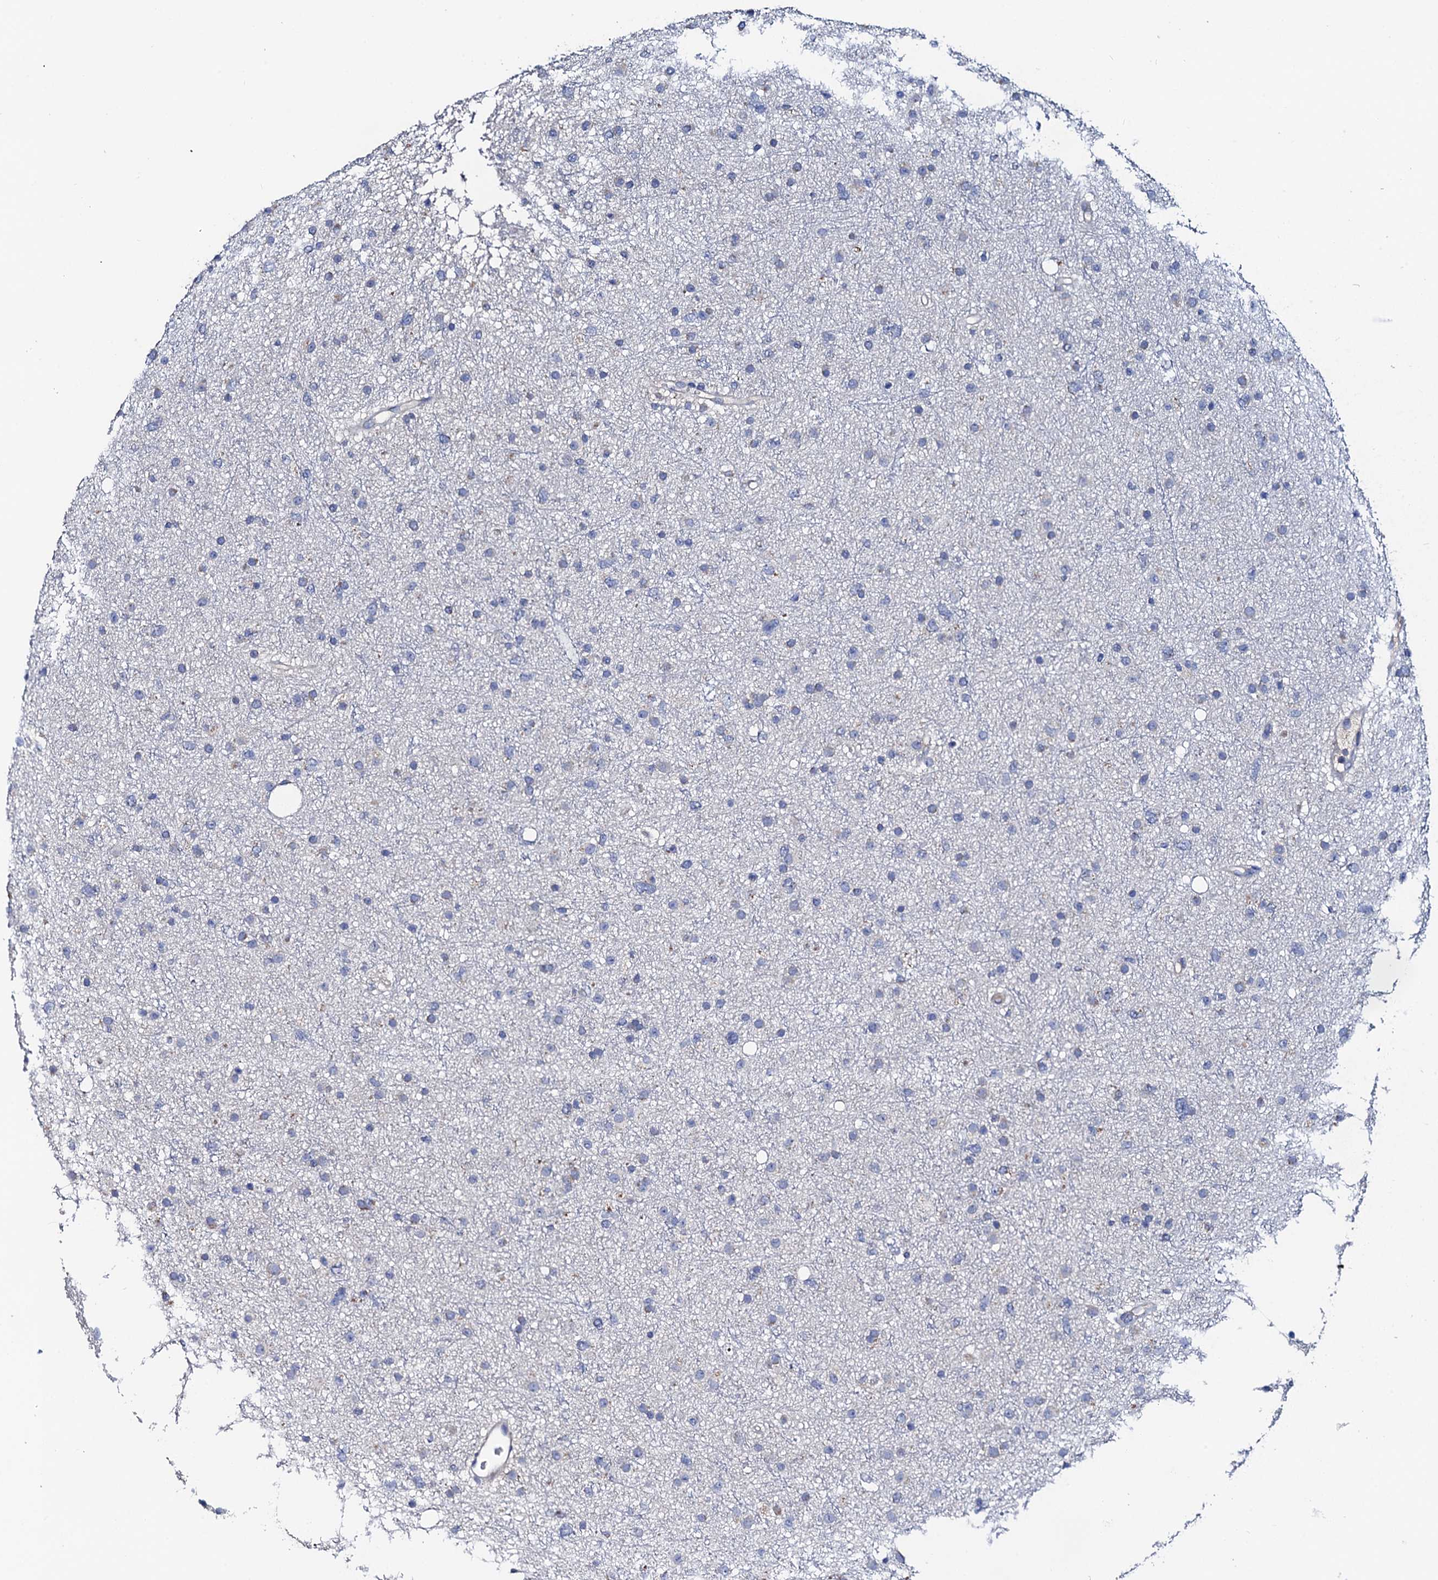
{"staining": {"intensity": "negative", "quantity": "none", "location": "none"}, "tissue": "glioma", "cell_type": "Tumor cells", "image_type": "cancer", "snomed": [{"axis": "morphology", "description": "Glioma, malignant, Low grade"}, {"axis": "topography", "description": "Cerebral cortex"}], "caption": "The image reveals no staining of tumor cells in glioma. The staining was performed using DAB to visualize the protein expression in brown, while the nuclei were stained in blue with hematoxylin (Magnification: 20x).", "gene": "MRPL48", "patient": {"sex": "female", "age": 39}}